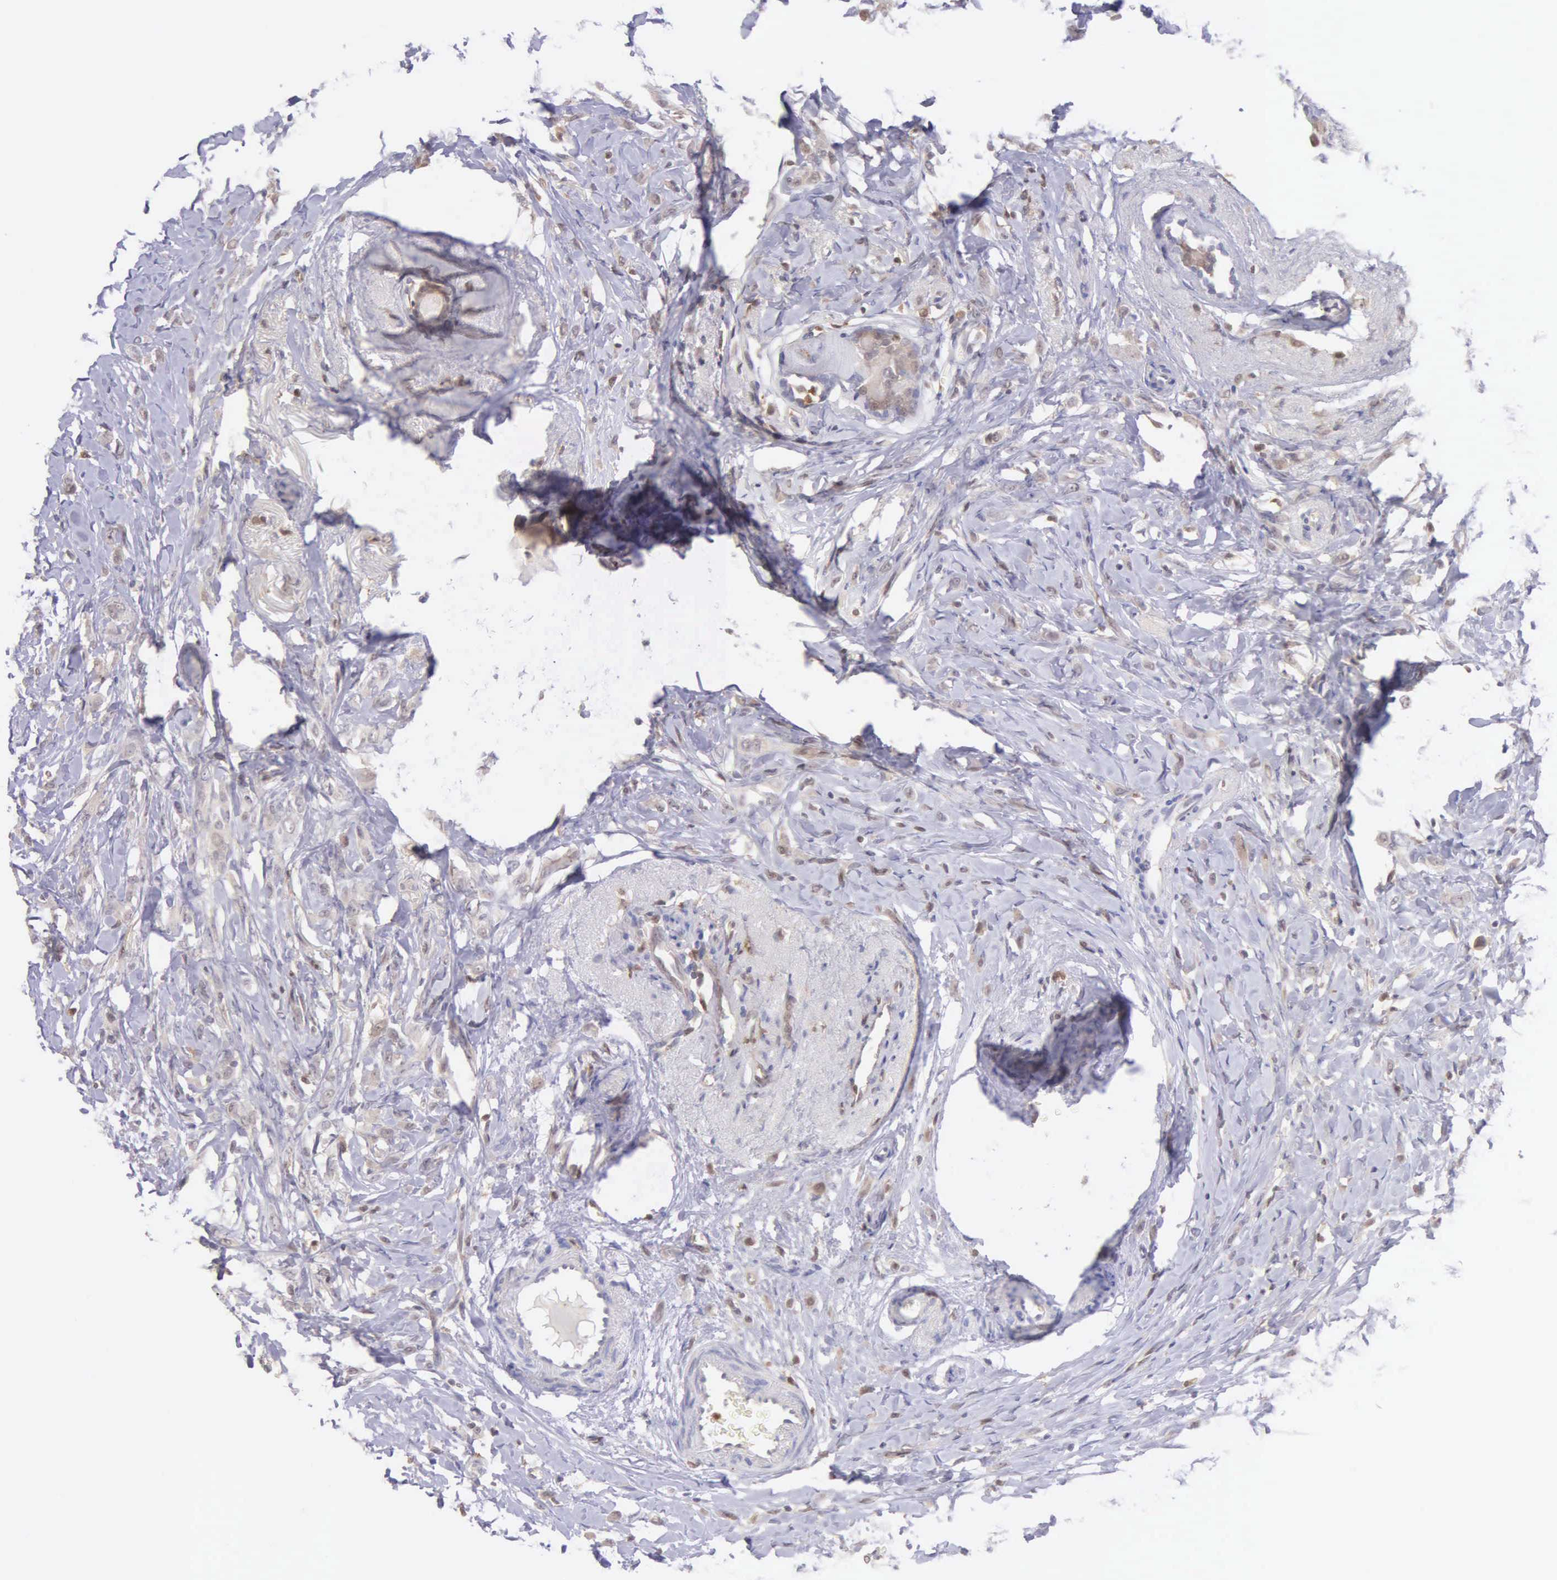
{"staining": {"intensity": "weak", "quantity": ">75%", "location": "cytoplasmic/membranous"}, "tissue": "breast cancer", "cell_type": "Tumor cells", "image_type": "cancer", "snomed": [{"axis": "morphology", "description": "Lobular carcinoma"}, {"axis": "topography", "description": "Breast"}], "caption": "This image reveals immunohistochemistry (IHC) staining of human breast cancer, with low weak cytoplasmic/membranous expression in about >75% of tumor cells.", "gene": "BID", "patient": {"sex": "female", "age": 57}}